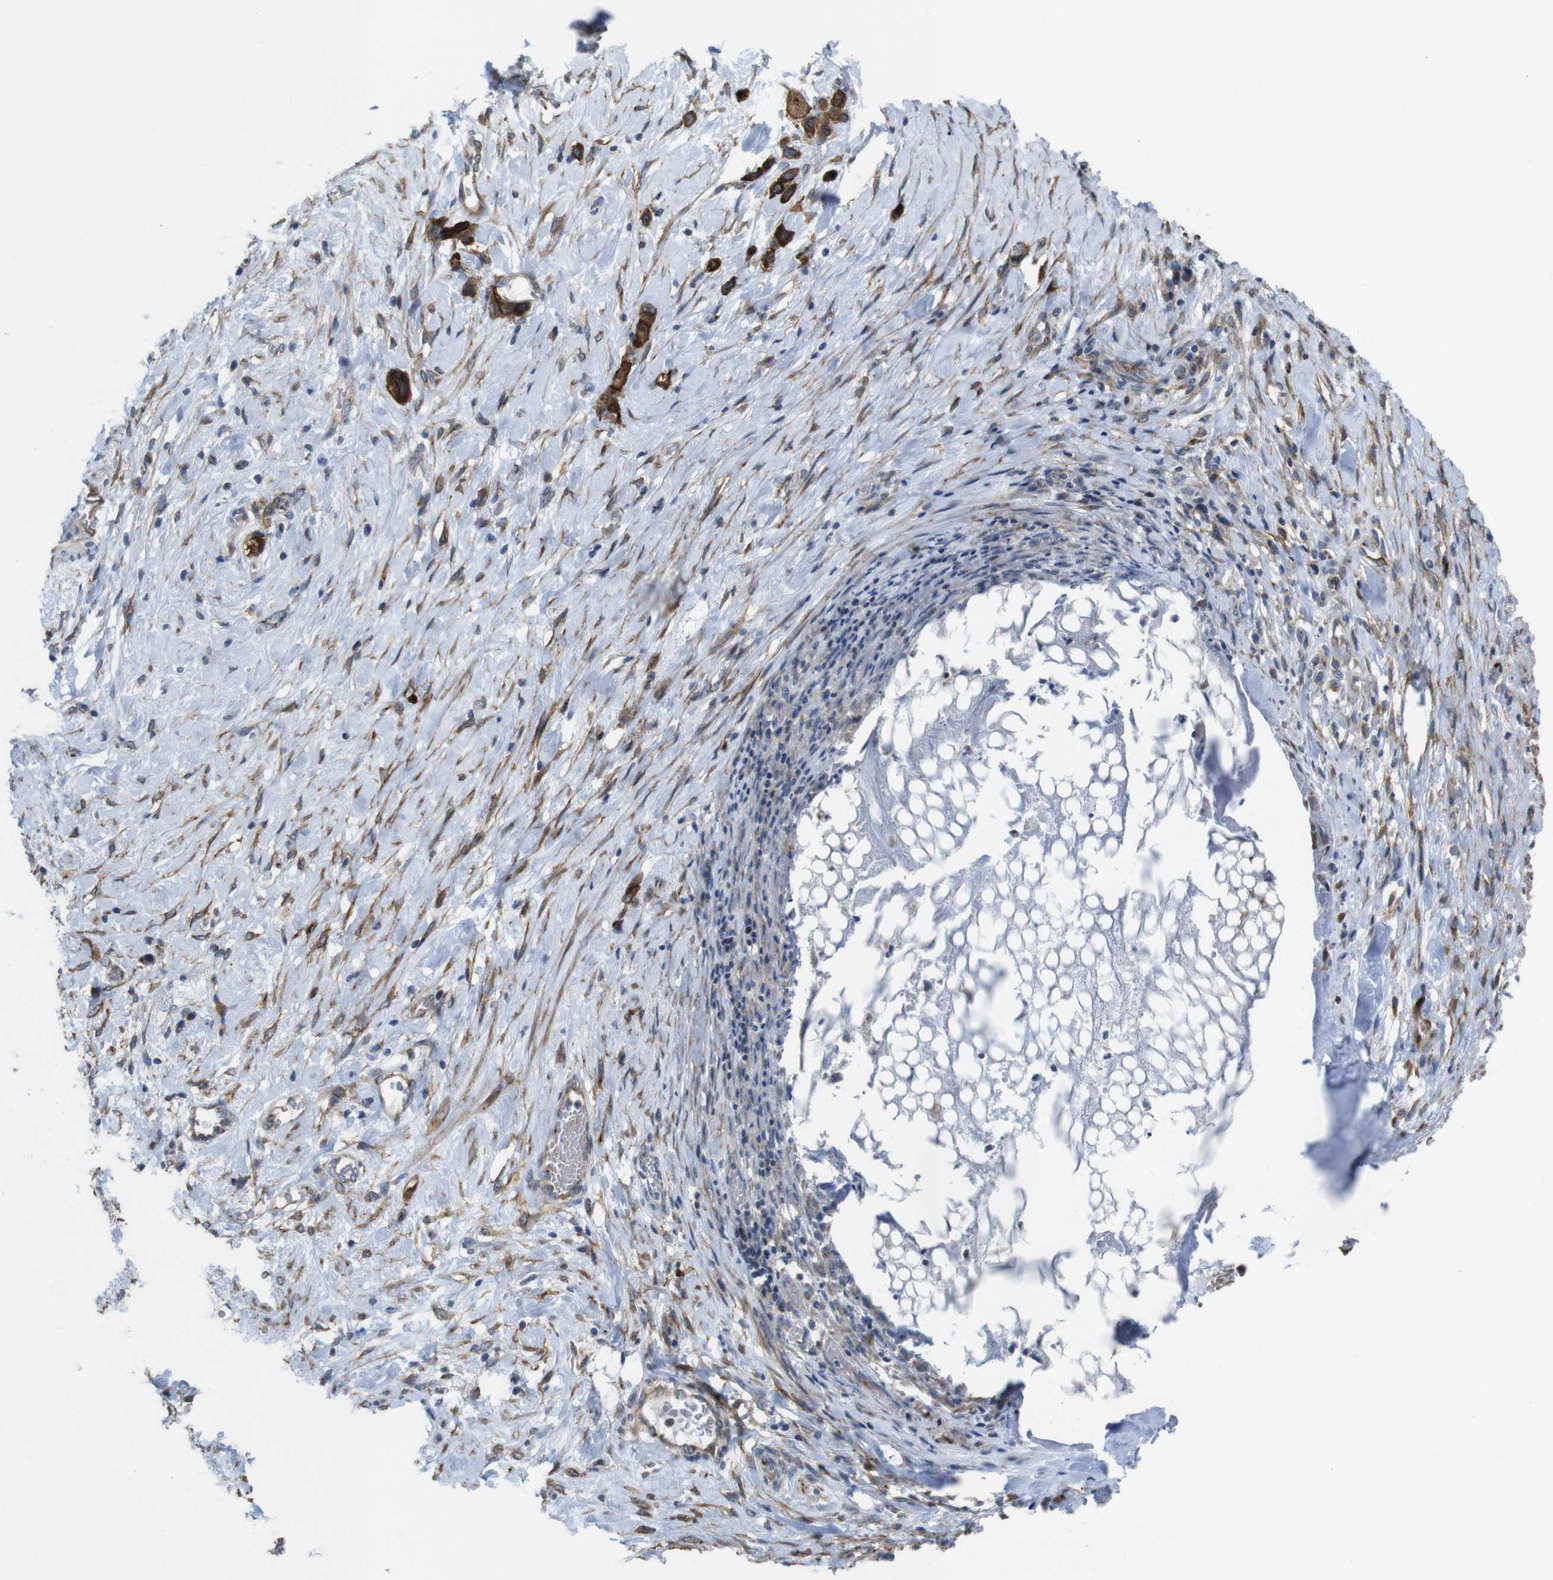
{"staining": {"intensity": "strong", "quantity": ">75%", "location": "cytoplasmic/membranous"}, "tissue": "stomach cancer", "cell_type": "Tumor cells", "image_type": "cancer", "snomed": [{"axis": "morphology", "description": "Adenocarcinoma, NOS"}, {"axis": "morphology", "description": "Adenocarcinoma, High grade"}, {"axis": "topography", "description": "Stomach, upper"}, {"axis": "topography", "description": "Stomach, lower"}], "caption": "IHC micrograph of human stomach cancer stained for a protein (brown), which reveals high levels of strong cytoplasmic/membranous expression in approximately >75% of tumor cells.", "gene": "EFCAB14", "patient": {"sex": "female", "age": 65}}